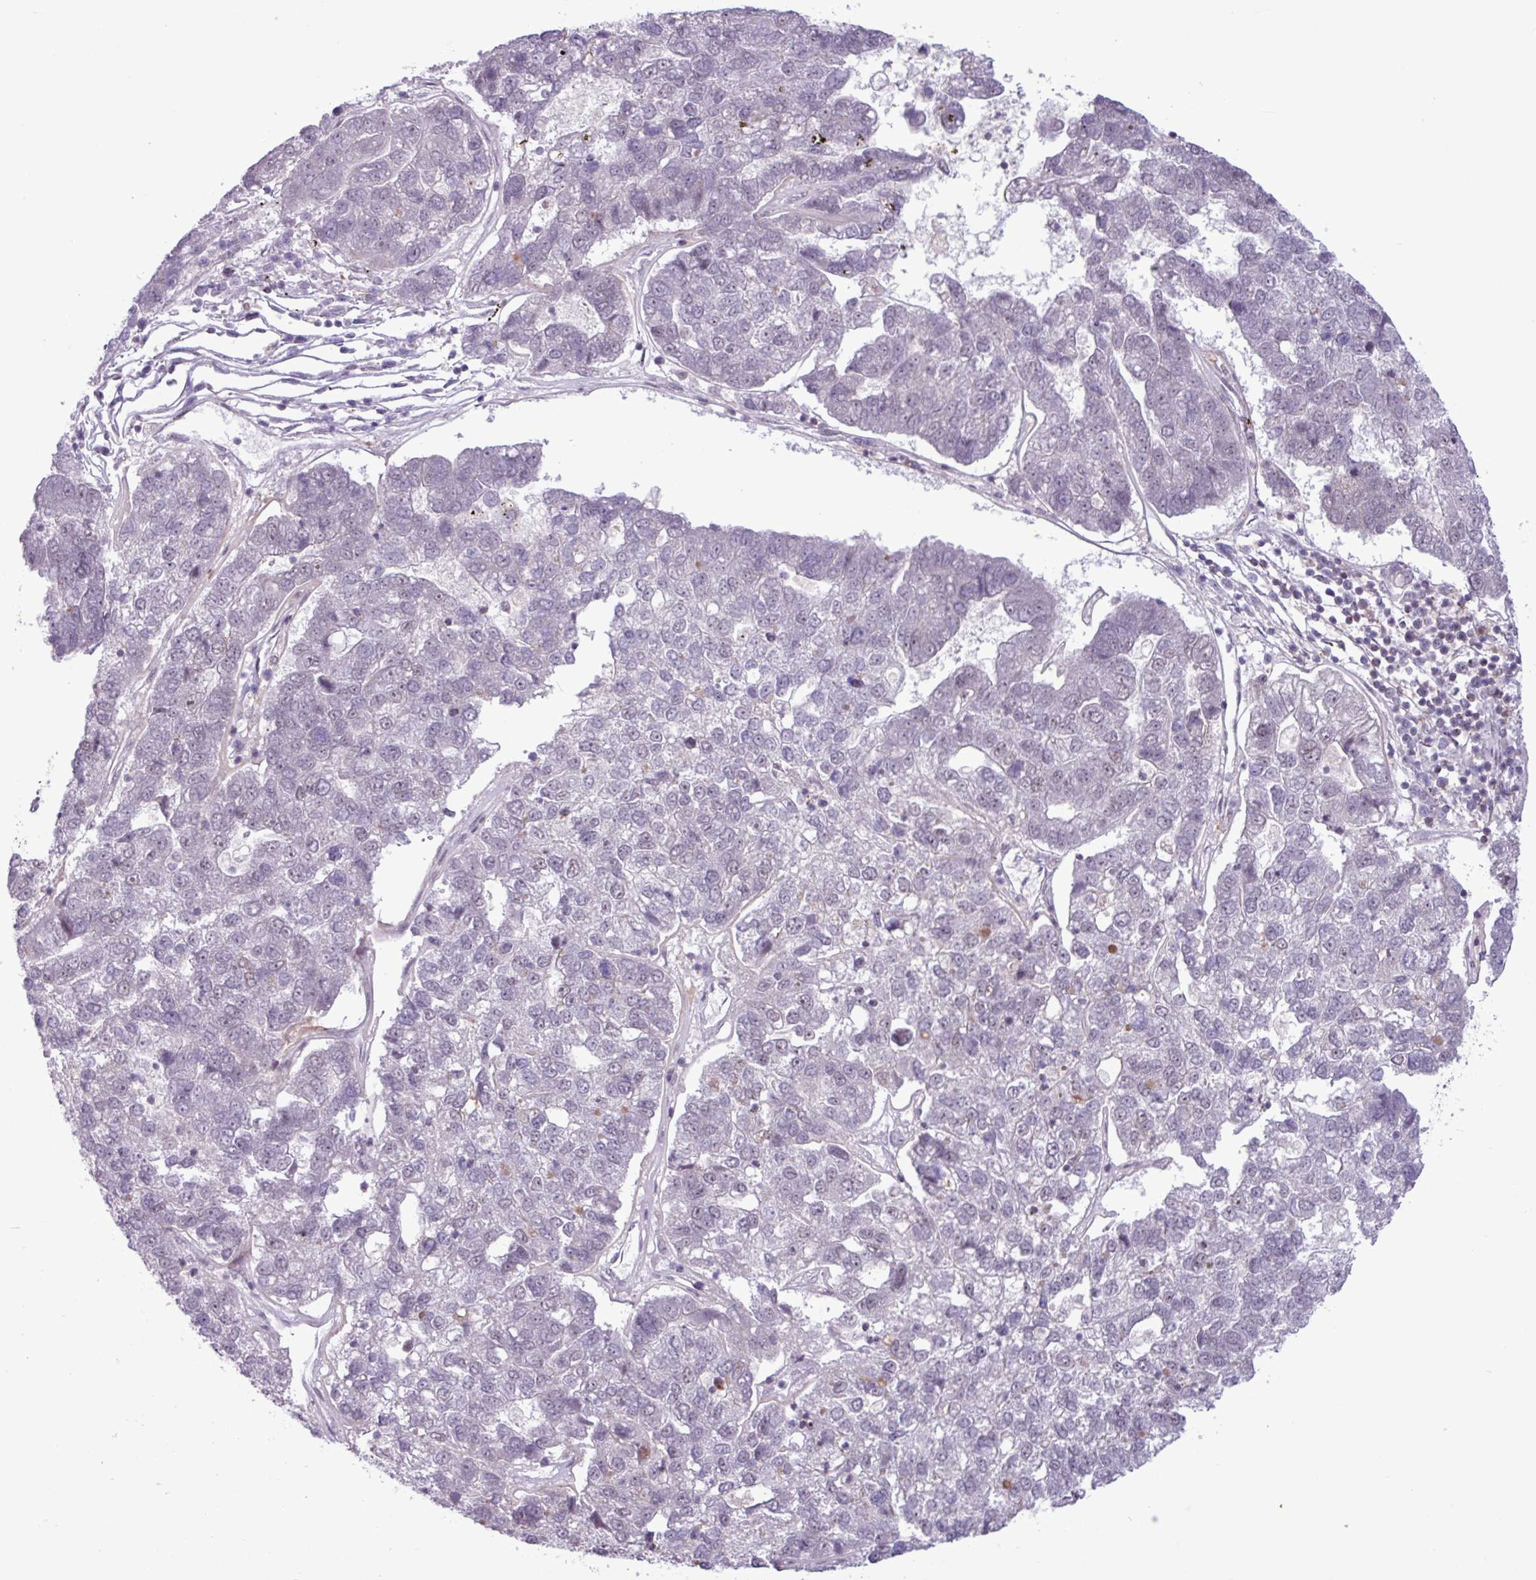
{"staining": {"intensity": "negative", "quantity": "none", "location": "none"}, "tissue": "pancreatic cancer", "cell_type": "Tumor cells", "image_type": "cancer", "snomed": [{"axis": "morphology", "description": "Adenocarcinoma, NOS"}, {"axis": "topography", "description": "Pancreas"}], "caption": "A micrograph of pancreatic adenocarcinoma stained for a protein demonstrates no brown staining in tumor cells.", "gene": "NOTCH2", "patient": {"sex": "female", "age": 61}}